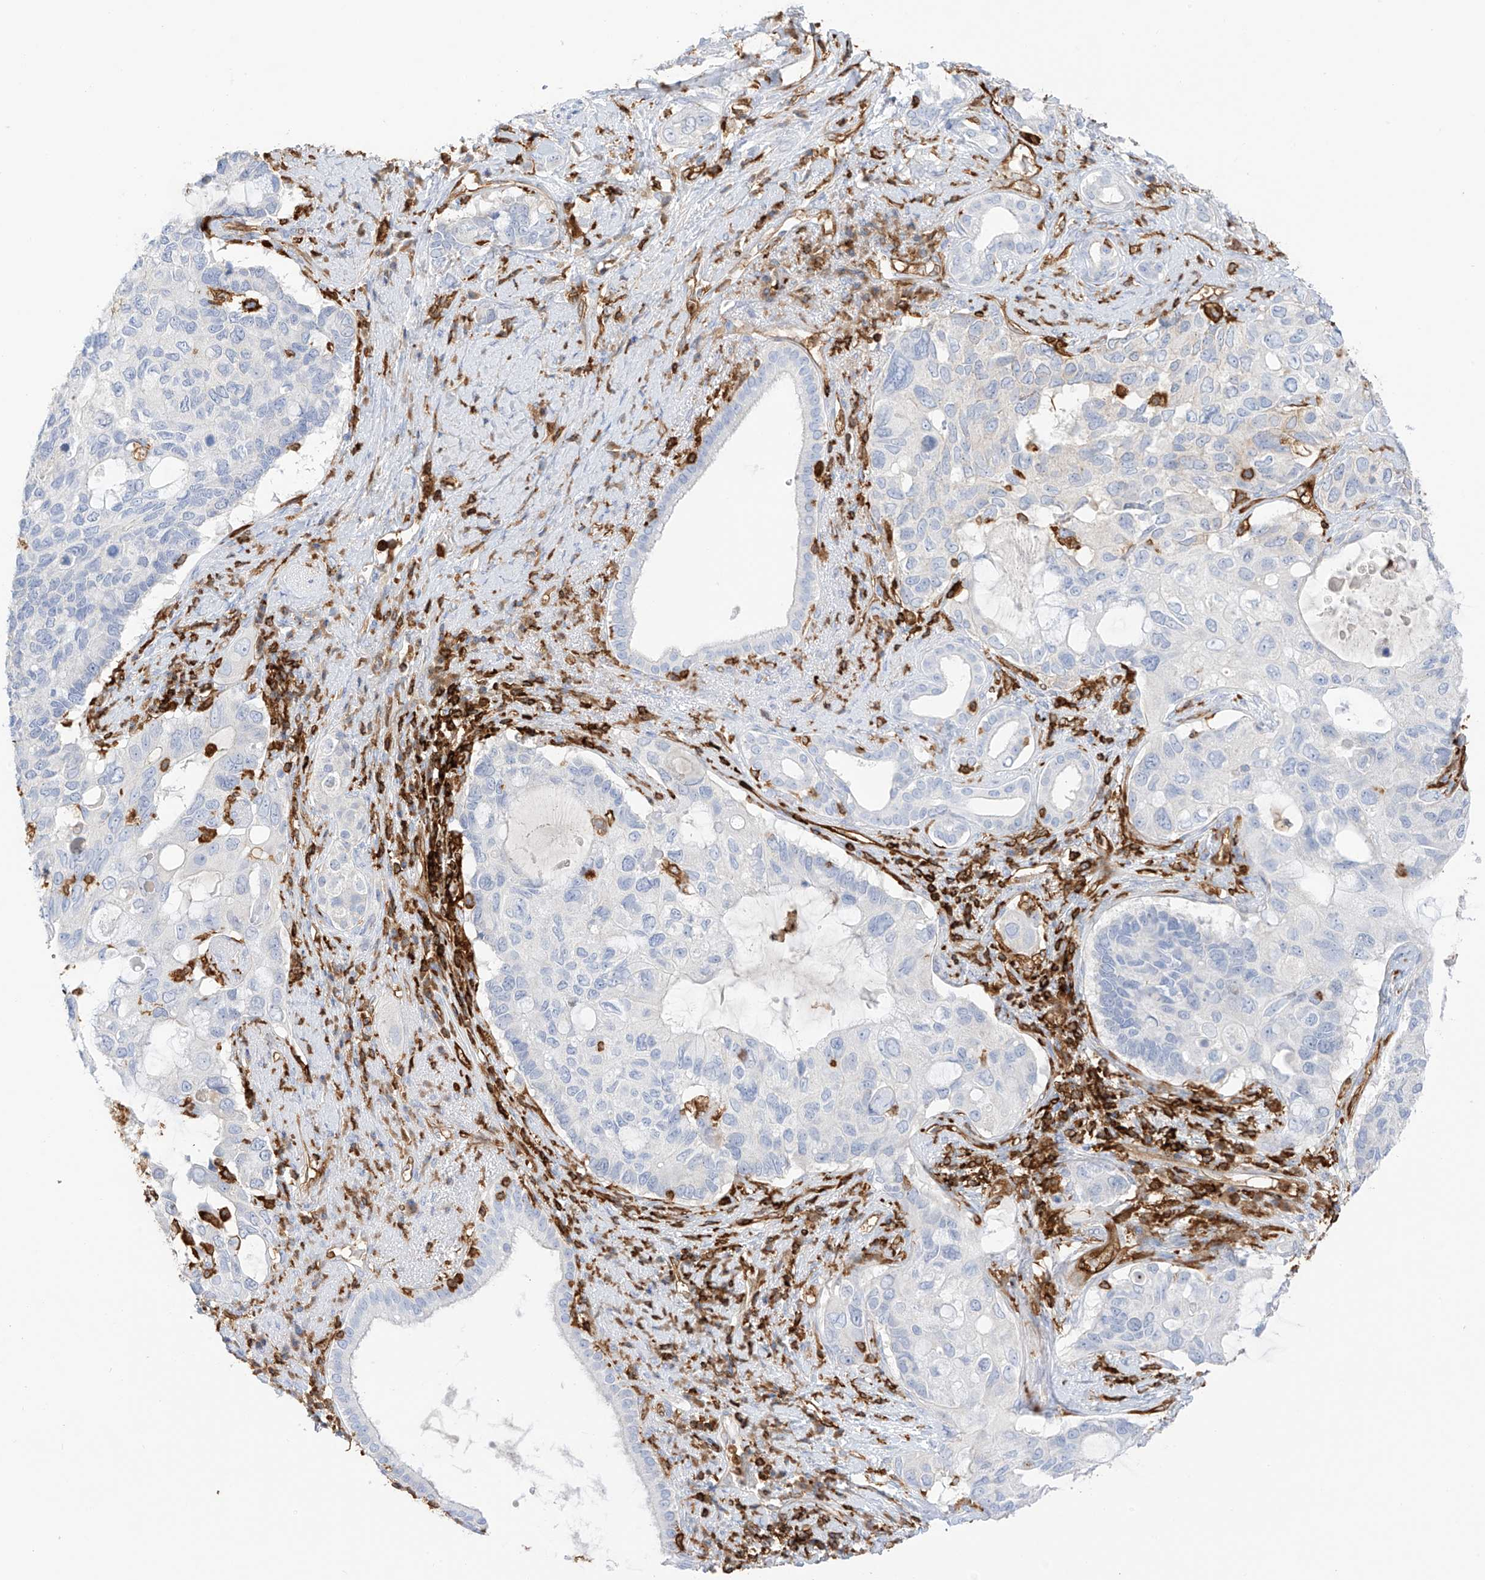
{"staining": {"intensity": "negative", "quantity": "none", "location": "none"}, "tissue": "pancreatic cancer", "cell_type": "Tumor cells", "image_type": "cancer", "snomed": [{"axis": "morphology", "description": "Adenocarcinoma, NOS"}, {"axis": "topography", "description": "Pancreas"}], "caption": "IHC photomicrograph of human pancreatic cancer stained for a protein (brown), which exhibits no positivity in tumor cells. (DAB IHC visualized using brightfield microscopy, high magnification).", "gene": "ARHGAP25", "patient": {"sex": "female", "age": 56}}